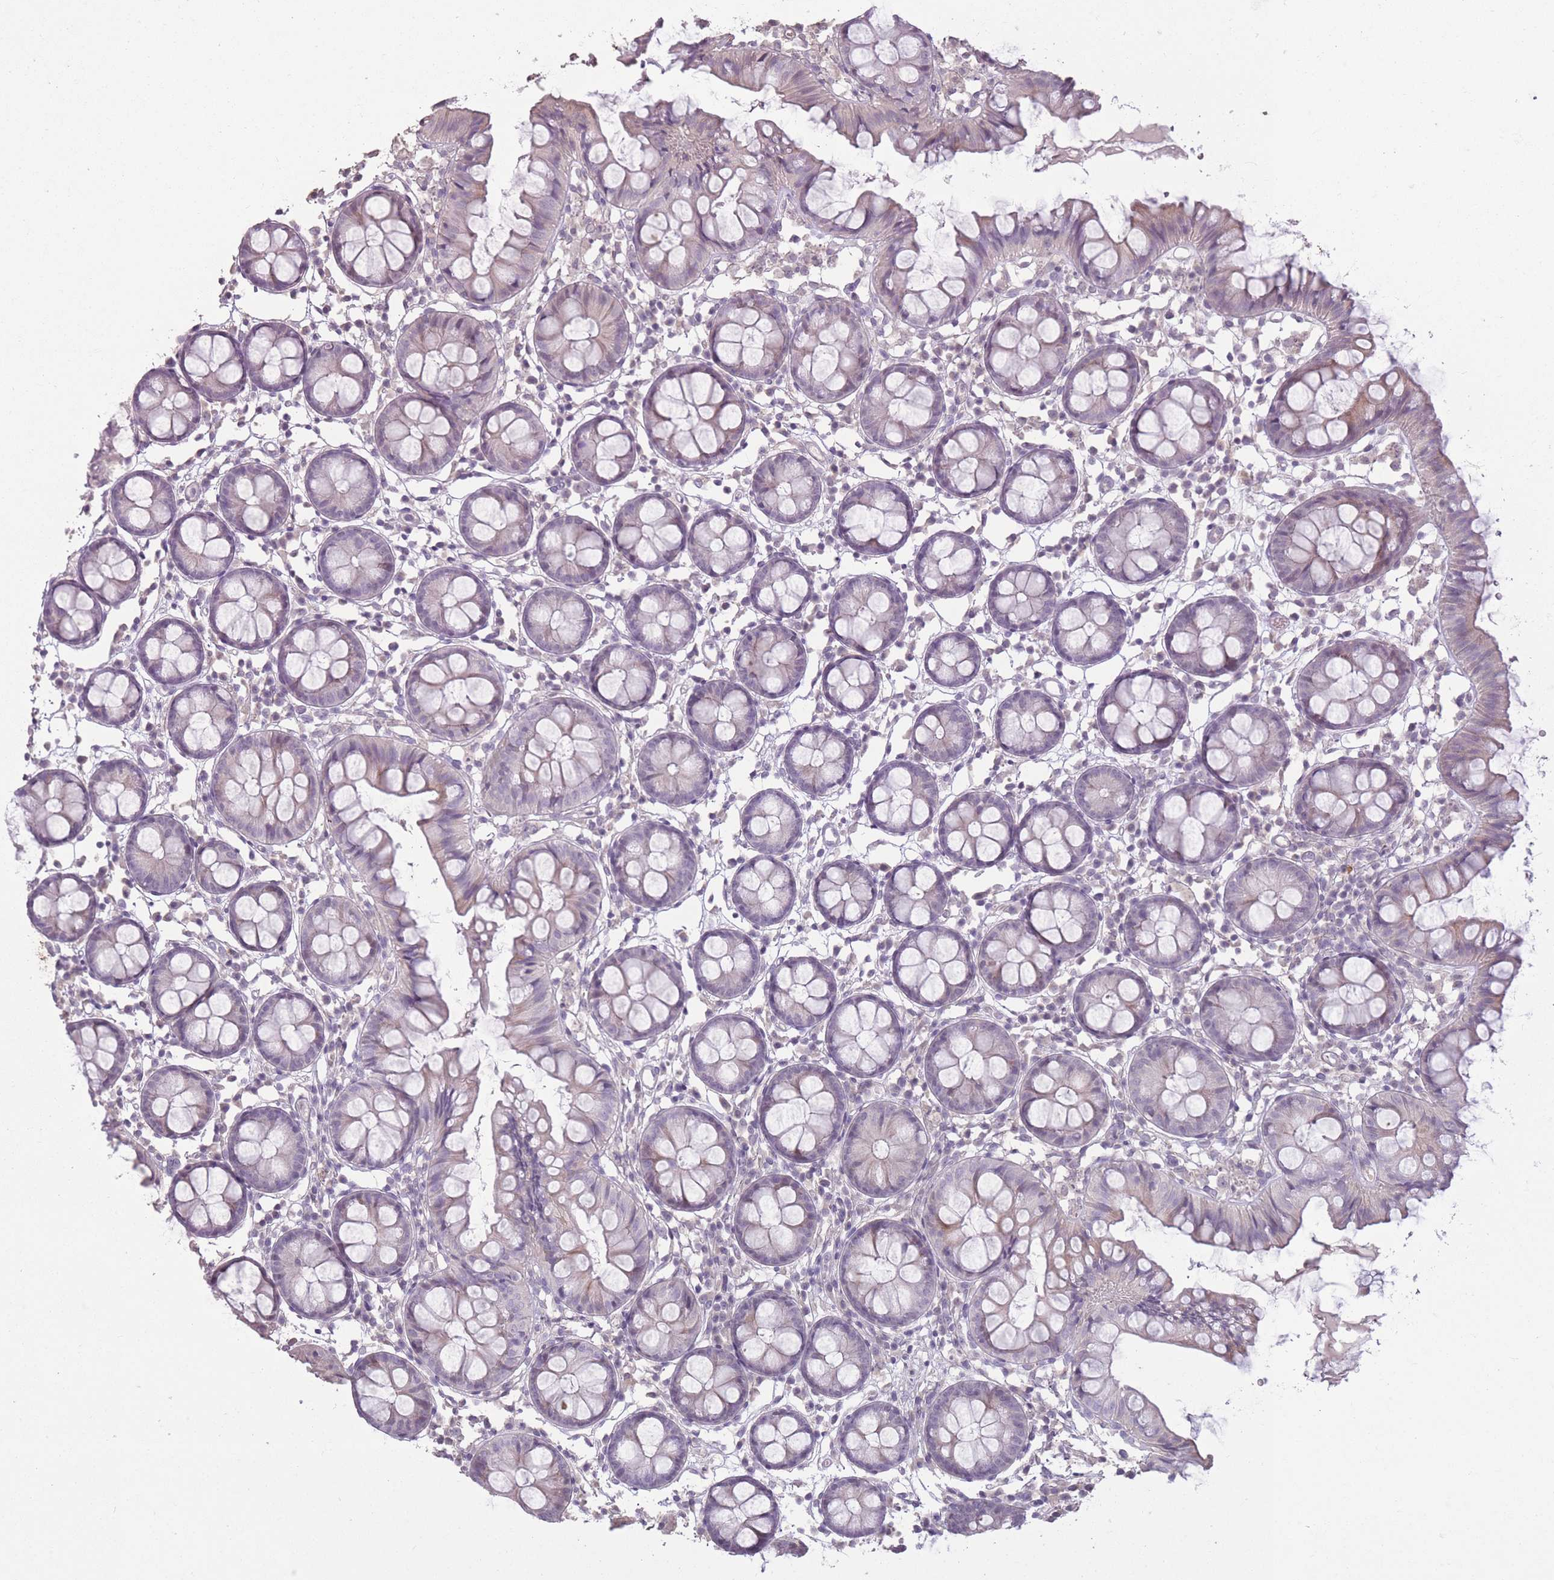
{"staining": {"intensity": "weak", "quantity": "25%-75%", "location": "cytoplasmic/membranous"}, "tissue": "colon", "cell_type": "Endothelial cells", "image_type": "normal", "snomed": [{"axis": "morphology", "description": "Normal tissue, NOS"}, {"axis": "topography", "description": "Colon"}], "caption": "This is a photomicrograph of immunohistochemistry staining of normal colon, which shows weak staining in the cytoplasmic/membranous of endothelial cells.", "gene": "ZBTB24", "patient": {"sex": "female", "age": 84}}